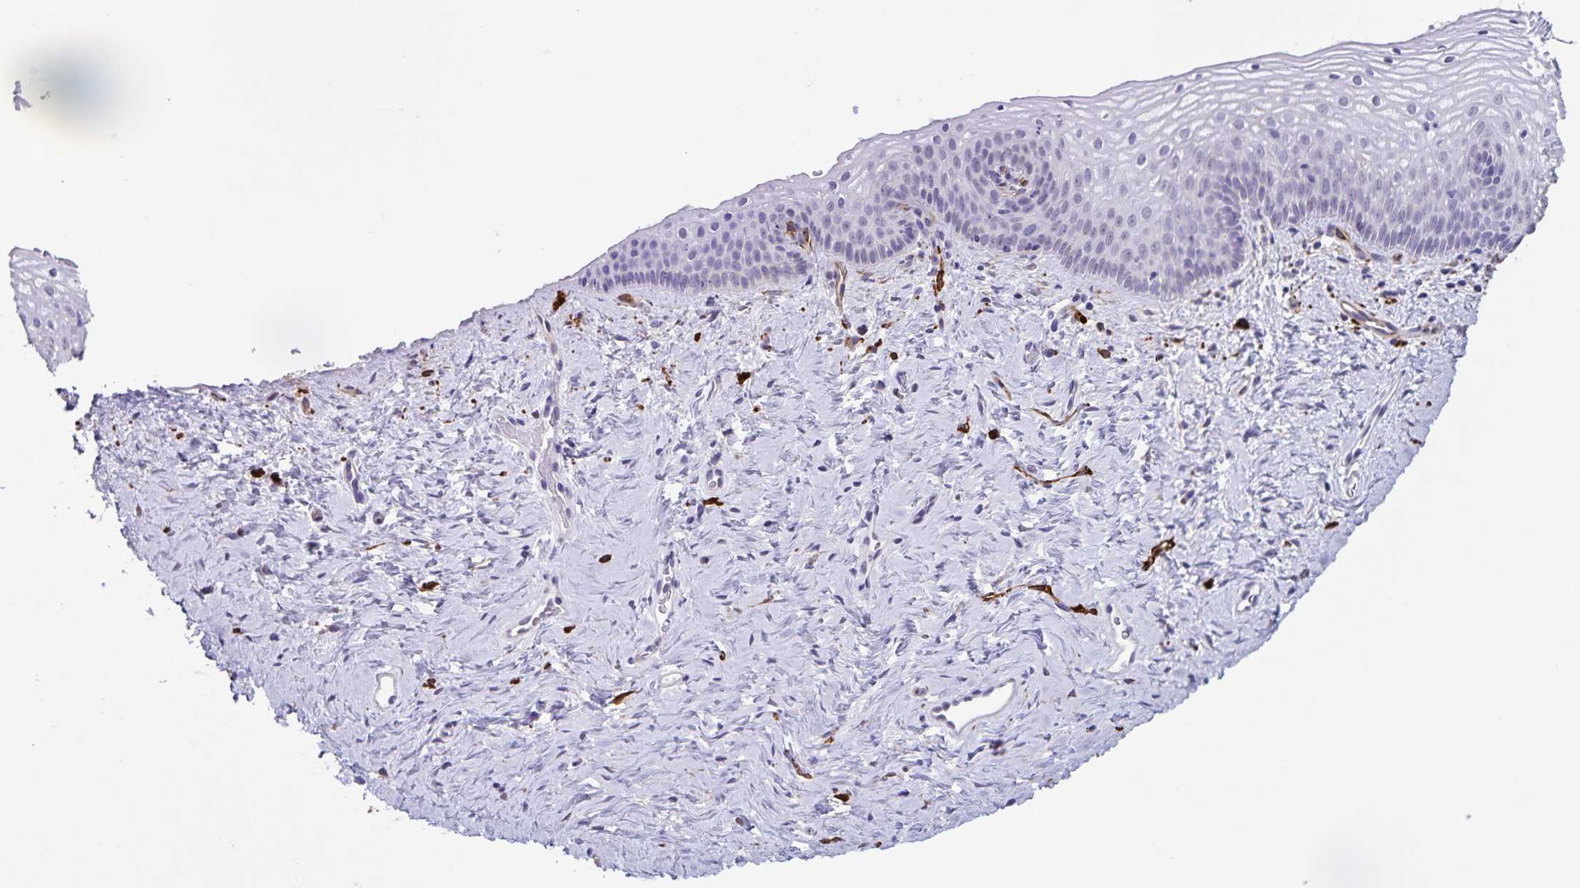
{"staining": {"intensity": "negative", "quantity": "none", "location": "none"}, "tissue": "vagina", "cell_type": "Squamous epithelial cells", "image_type": "normal", "snomed": [{"axis": "morphology", "description": "Normal tissue, NOS"}, {"axis": "topography", "description": "Vagina"}], "caption": "The histopathology image shows no significant staining in squamous epithelial cells of vagina.", "gene": "SYNM", "patient": {"sex": "female", "age": 45}}